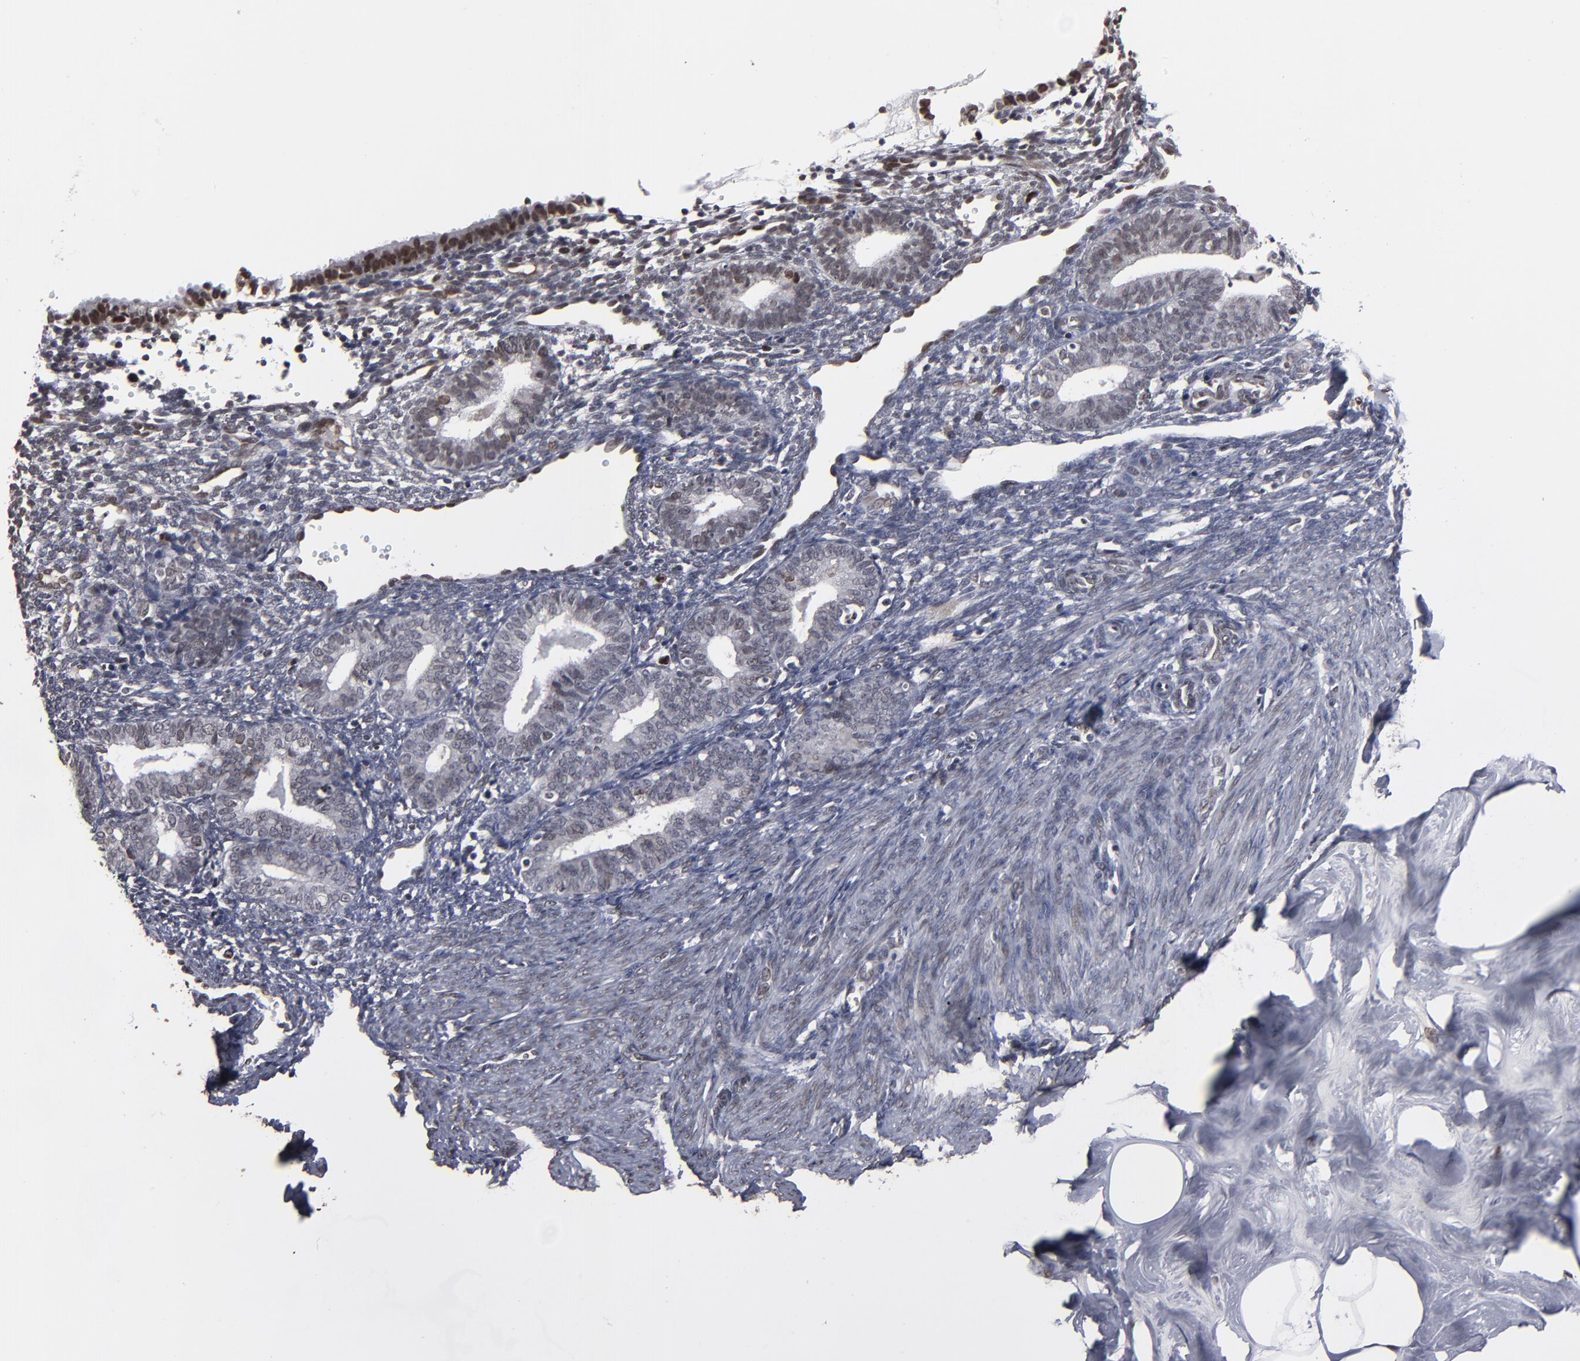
{"staining": {"intensity": "weak", "quantity": "<25%", "location": "nuclear"}, "tissue": "endometrium", "cell_type": "Cells in endometrial stroma", "image_type": "normal", "snomed": [{"axis": "morphology", "description": "Normal tissue, NOS"}, {"axis": "topography", "description": "Endometrium"}], "caption": "Histopathology image shows no protein staining in cells in endometrial stroma of benign endometrium. The staining is performed using DAB (3,3'-diaminobenzidine) brown chromogen with nuclei counter-stained in using hematoxylin.", "gene": "BAZ1A", "patient": {"sex": "female", "age": 61}}